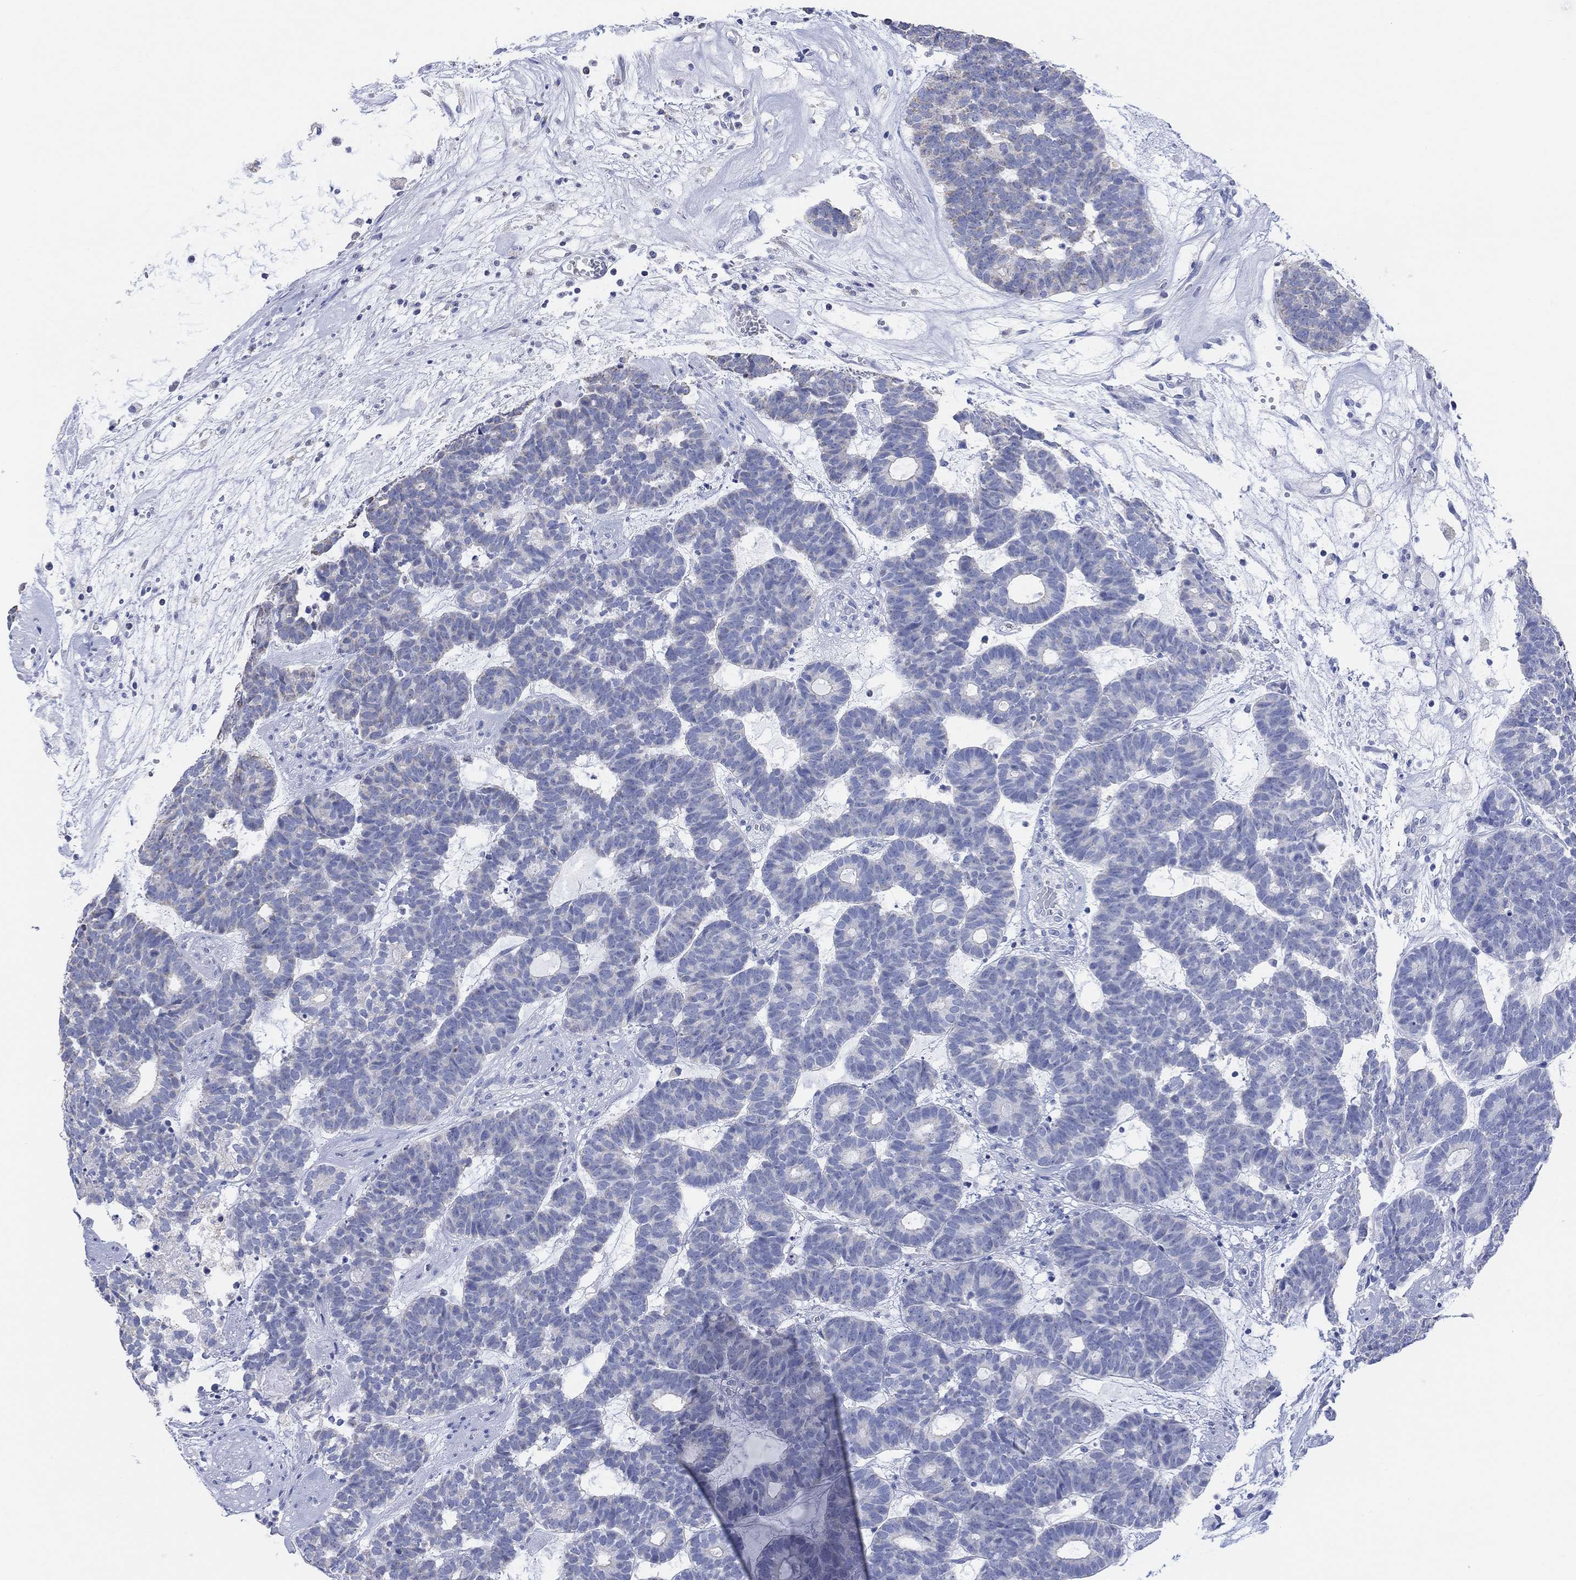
{"staining": {"intensity": "negative", "quantity": "none", "location": "none"}, "tissue": "head and neck cancer", "cell_type": "Tumor cells", "image_type": "cancer", "snomed": [{"axis": "morphology", "description": "Adenocarcinoma, NOS"}, {"axis": "topography", "description": "Head-Neck"}], "caption": "A histopathology image of human head and neck adenocarcinoma is negative for staining in tumor cells. The staining was performed using DAB (3,3'-diaminobenzidine) to visualize the protein expression in brown, while the nuclei were stained in blue with hematoxylin (Magnification: 20x).", "gene": "SYT12", "patient": {"sex": "female", "age": 81}}